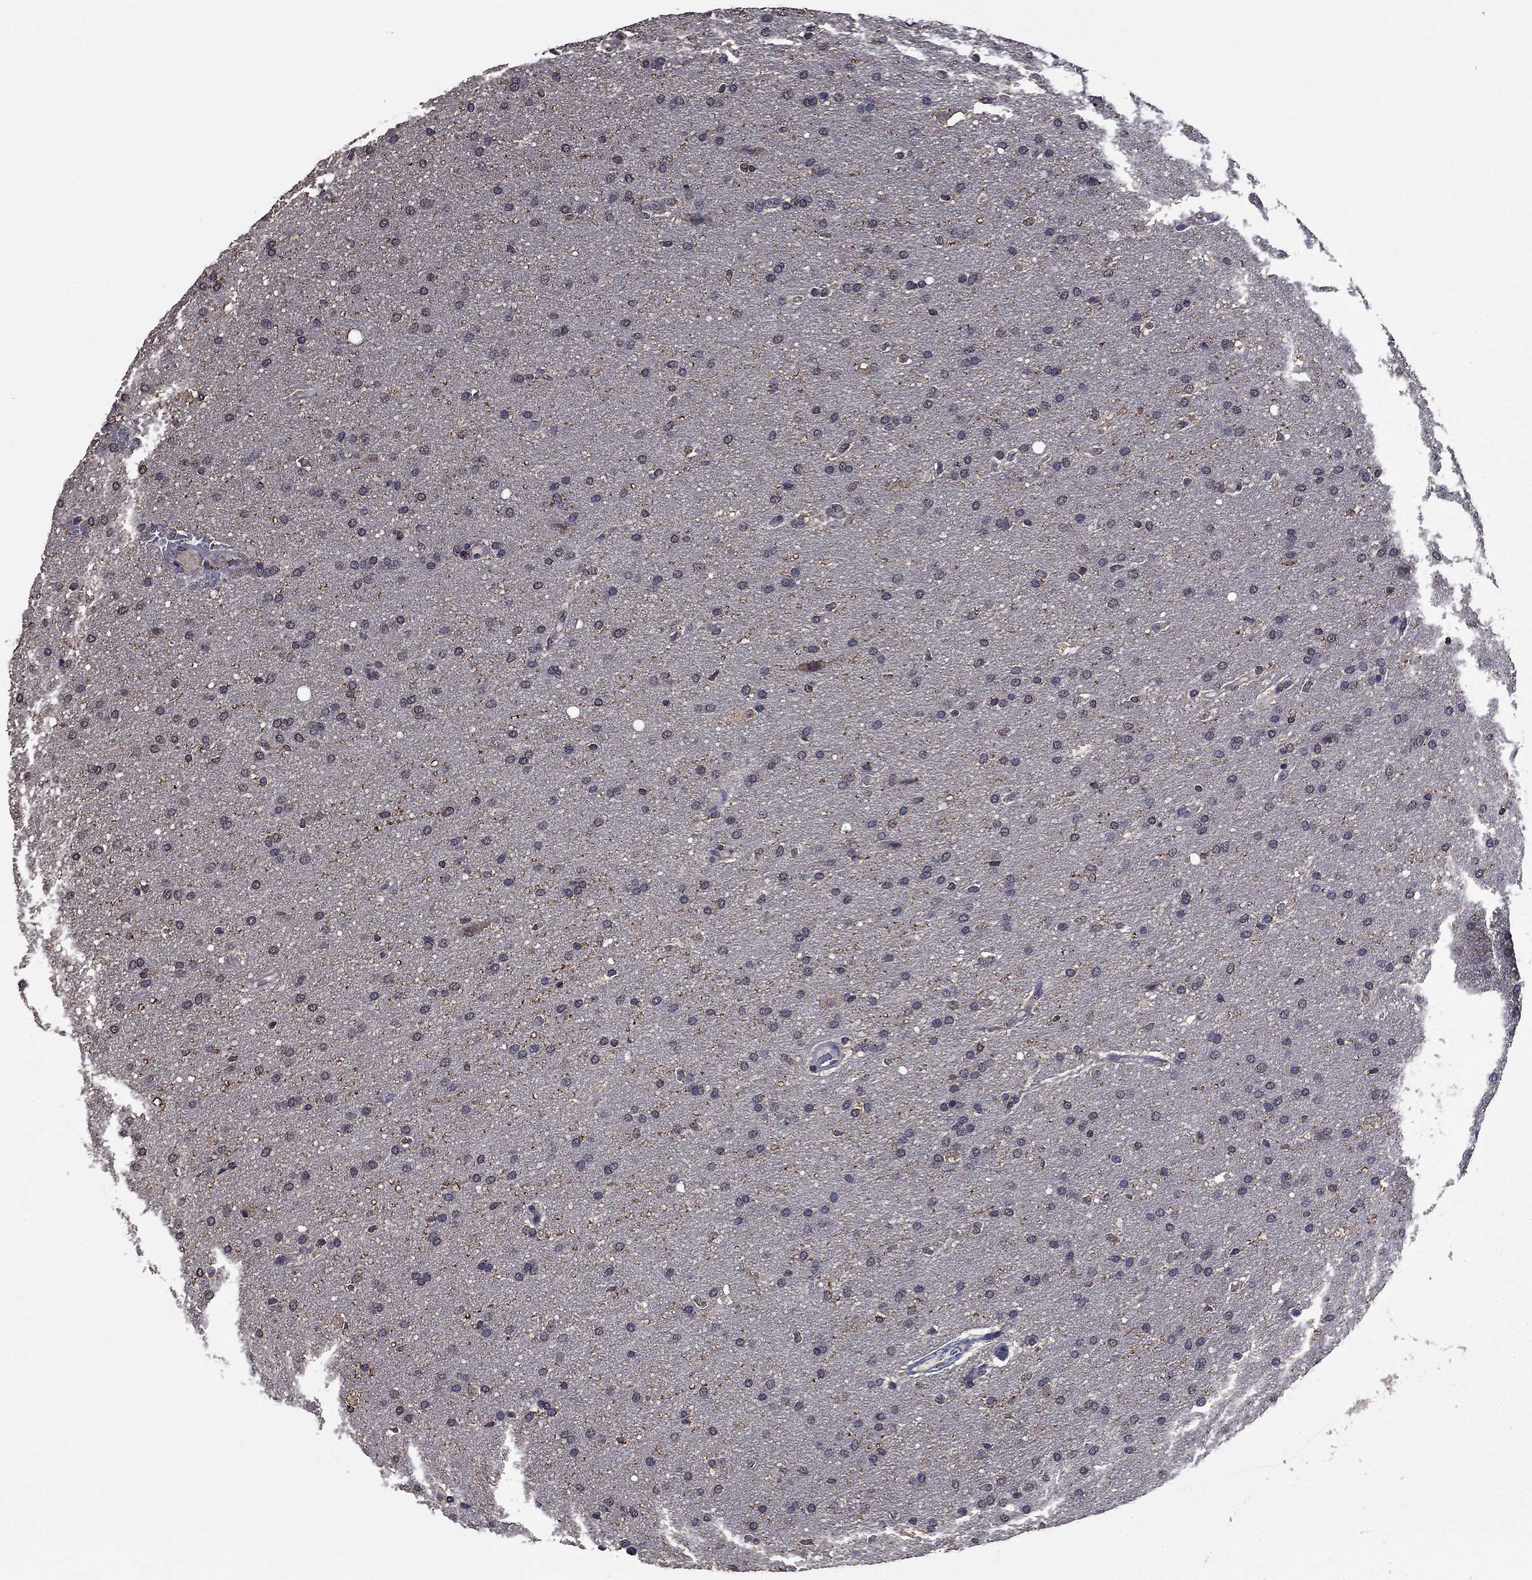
{"staining": {"intensity": "negative", "quantity": "none", "location": "none"}, "tissue": "glioma", "cell_type": "Tumor cells", "image_type": "cancer", "snomed": [{"axis": "morphology", "description": "Glioma, malignant, Low grade"}, {"axis": "topography", "description": "Brain"}], "caption": "There is no significant positivity in tumor cells of malignant low-grade glioma.", "gene": "MFAP3L", "patient": {"sex": "female", "age": 37}}